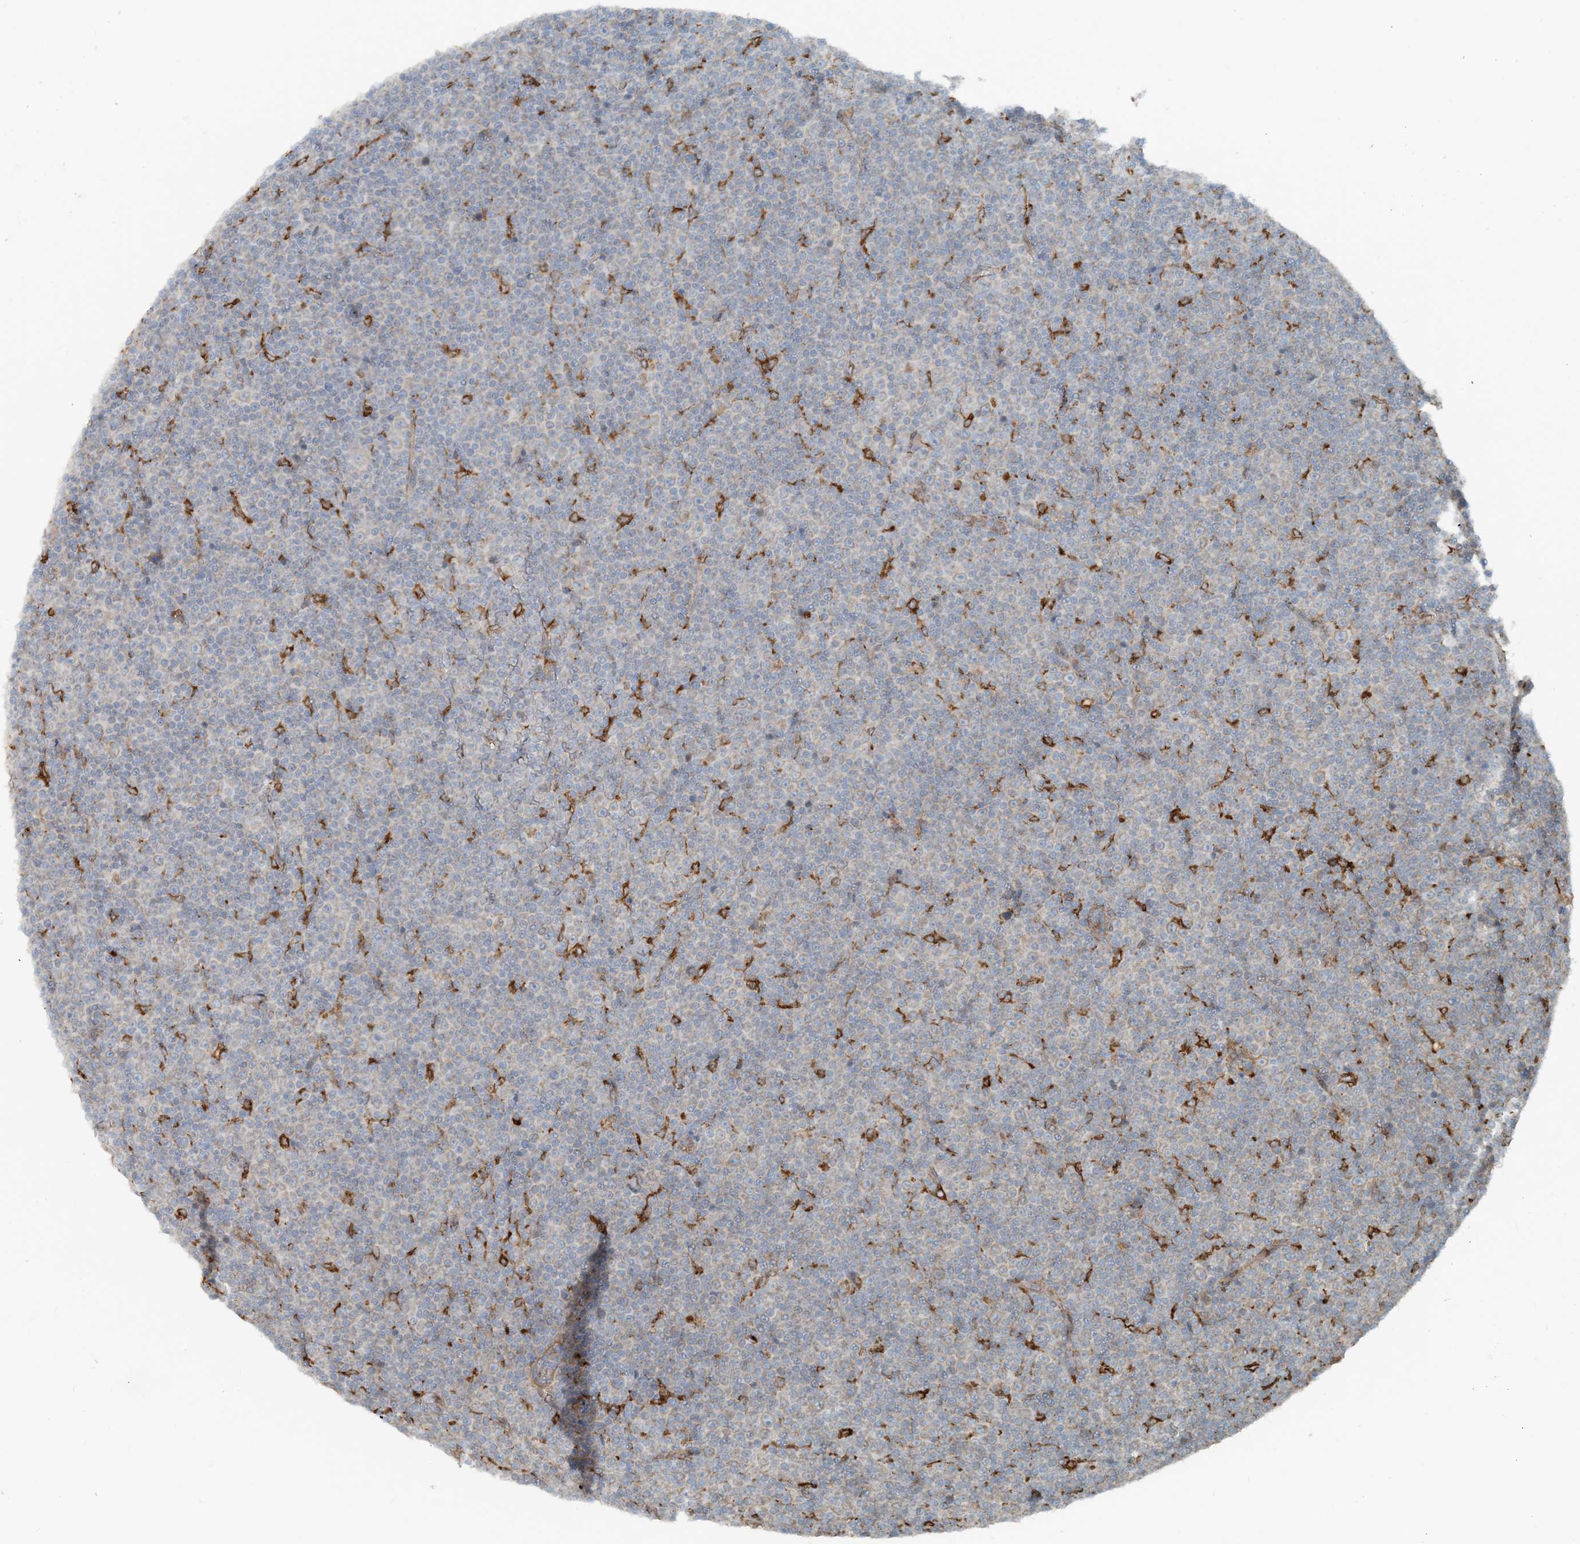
{"staining": {"intensity": "negative", "quantity": "none", "location": "none"}, "tissue": "lymphoma", "cell_type": "Tumor cells", "image_type": "cancer", "snomed": [{"axis": "morphology", "description": "Malignant lymphoma, non-Hodgkin's type, Low grade"}, {"axis": "topography", "description": "Lymph node"}], "caption": "The photomicrograph shows no significant staining in tumor cells of low-grade malignant lymphoma, non-Hodgkin's type.", "gene": "CERKL", "patient": {"sex": "female", "age": 67}}